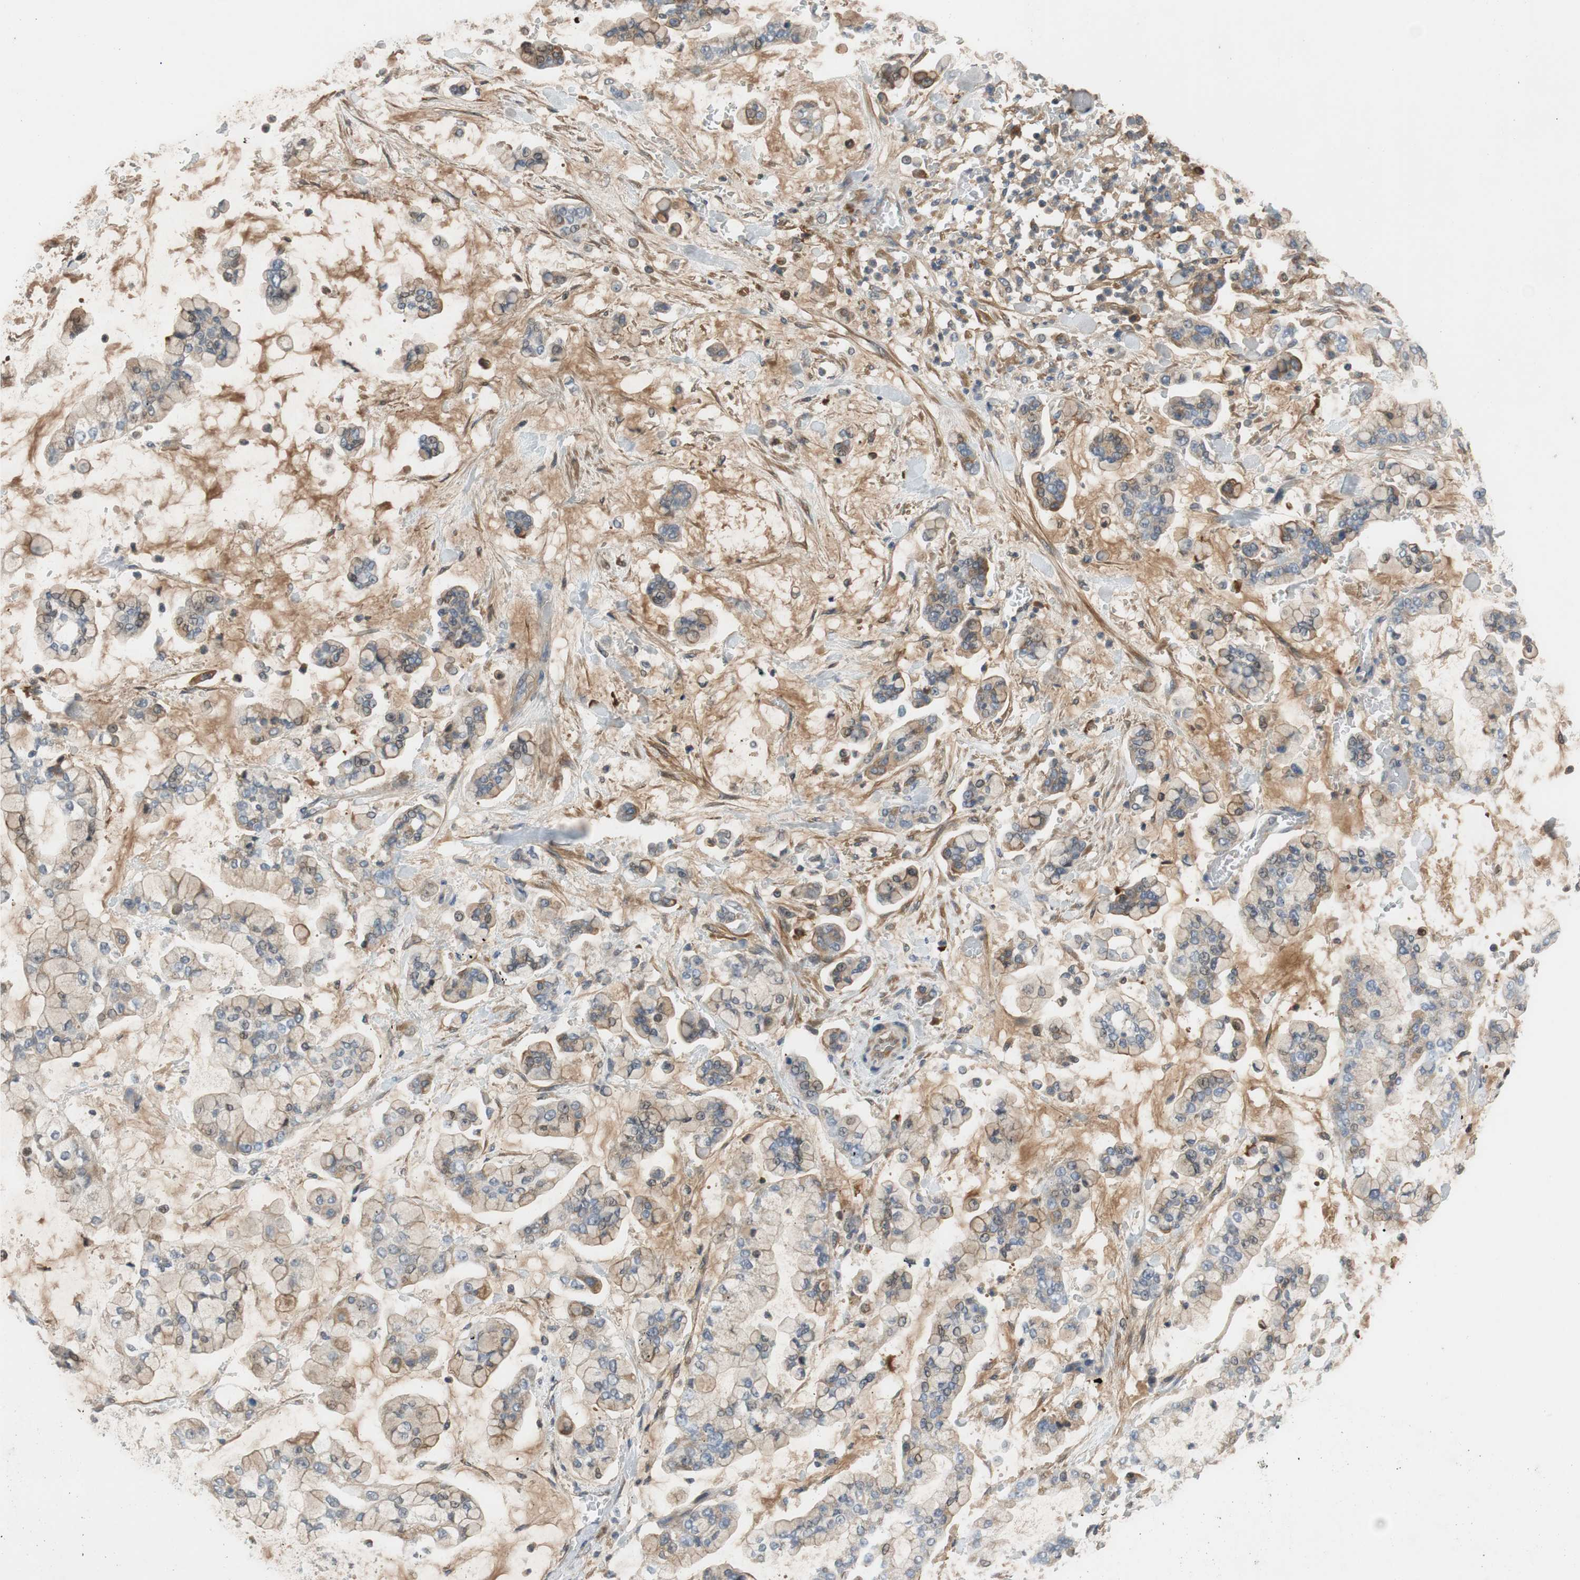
{"staining": {"intensity": "weak", "quantity": "25%-75%", "location": "cytoplasmic/membranous"}, "tissue": "stomach cancer", "cell_type": "Tumor cells", "image_type": "cancer", "snomed": [{"axis": "morphology", "description": "Normal tissue, NOS"}, {"axis": "morphology", "description": "Adenocarcinoma, NOS"}, {"axis": "topography", "description": "Stomach, upper"}, {"axis": "topography", "description": "Stomach"}], "caption": "Brown immunohistochemical staining in human adenocarcinoma (stomach) shows weak cytoplasmic/membranous staining in about 25%-75% of tumor cells.", "gene": "C4A", "patient": {"sex": "male", "age": 76}}